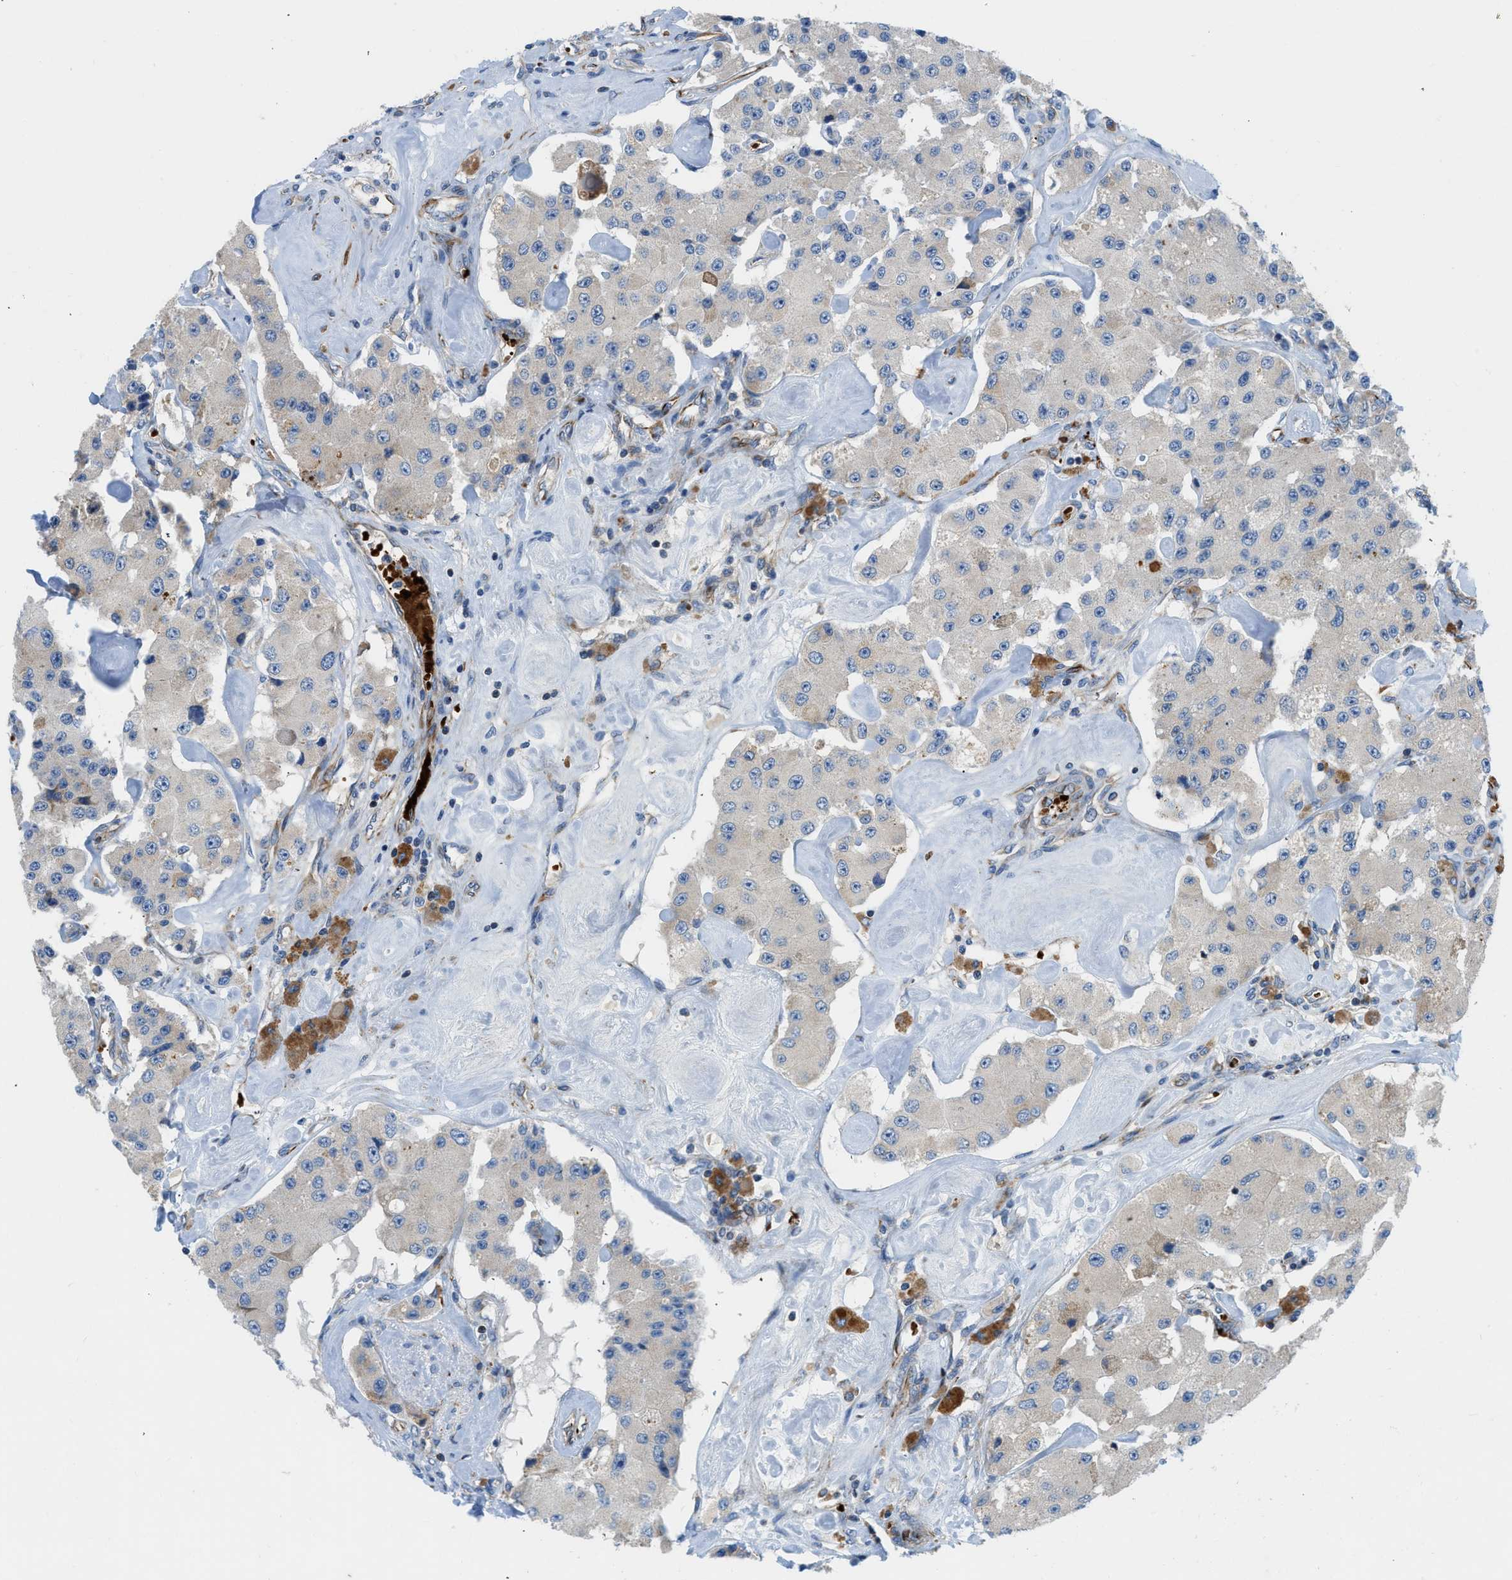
{"staining": {"intensity": "negative", "quantity": "none", "location": "none"}, "tissue": "carcinoid", "cell_type": "Tumor cells", "image_type": "cancer", "snomed": [{"axis": "morphology", "description": "Carcinoid, malignant, NOS"}, {"axis": "topography", "description": "Pancreas"}], "caption": "A high-resolution photomicrograph shows IHC staining of carcinoid, which shows no significant positivity in tumor cells.", "gene": "ZNF831", "patient": {"sex": "male", "age": 41}}